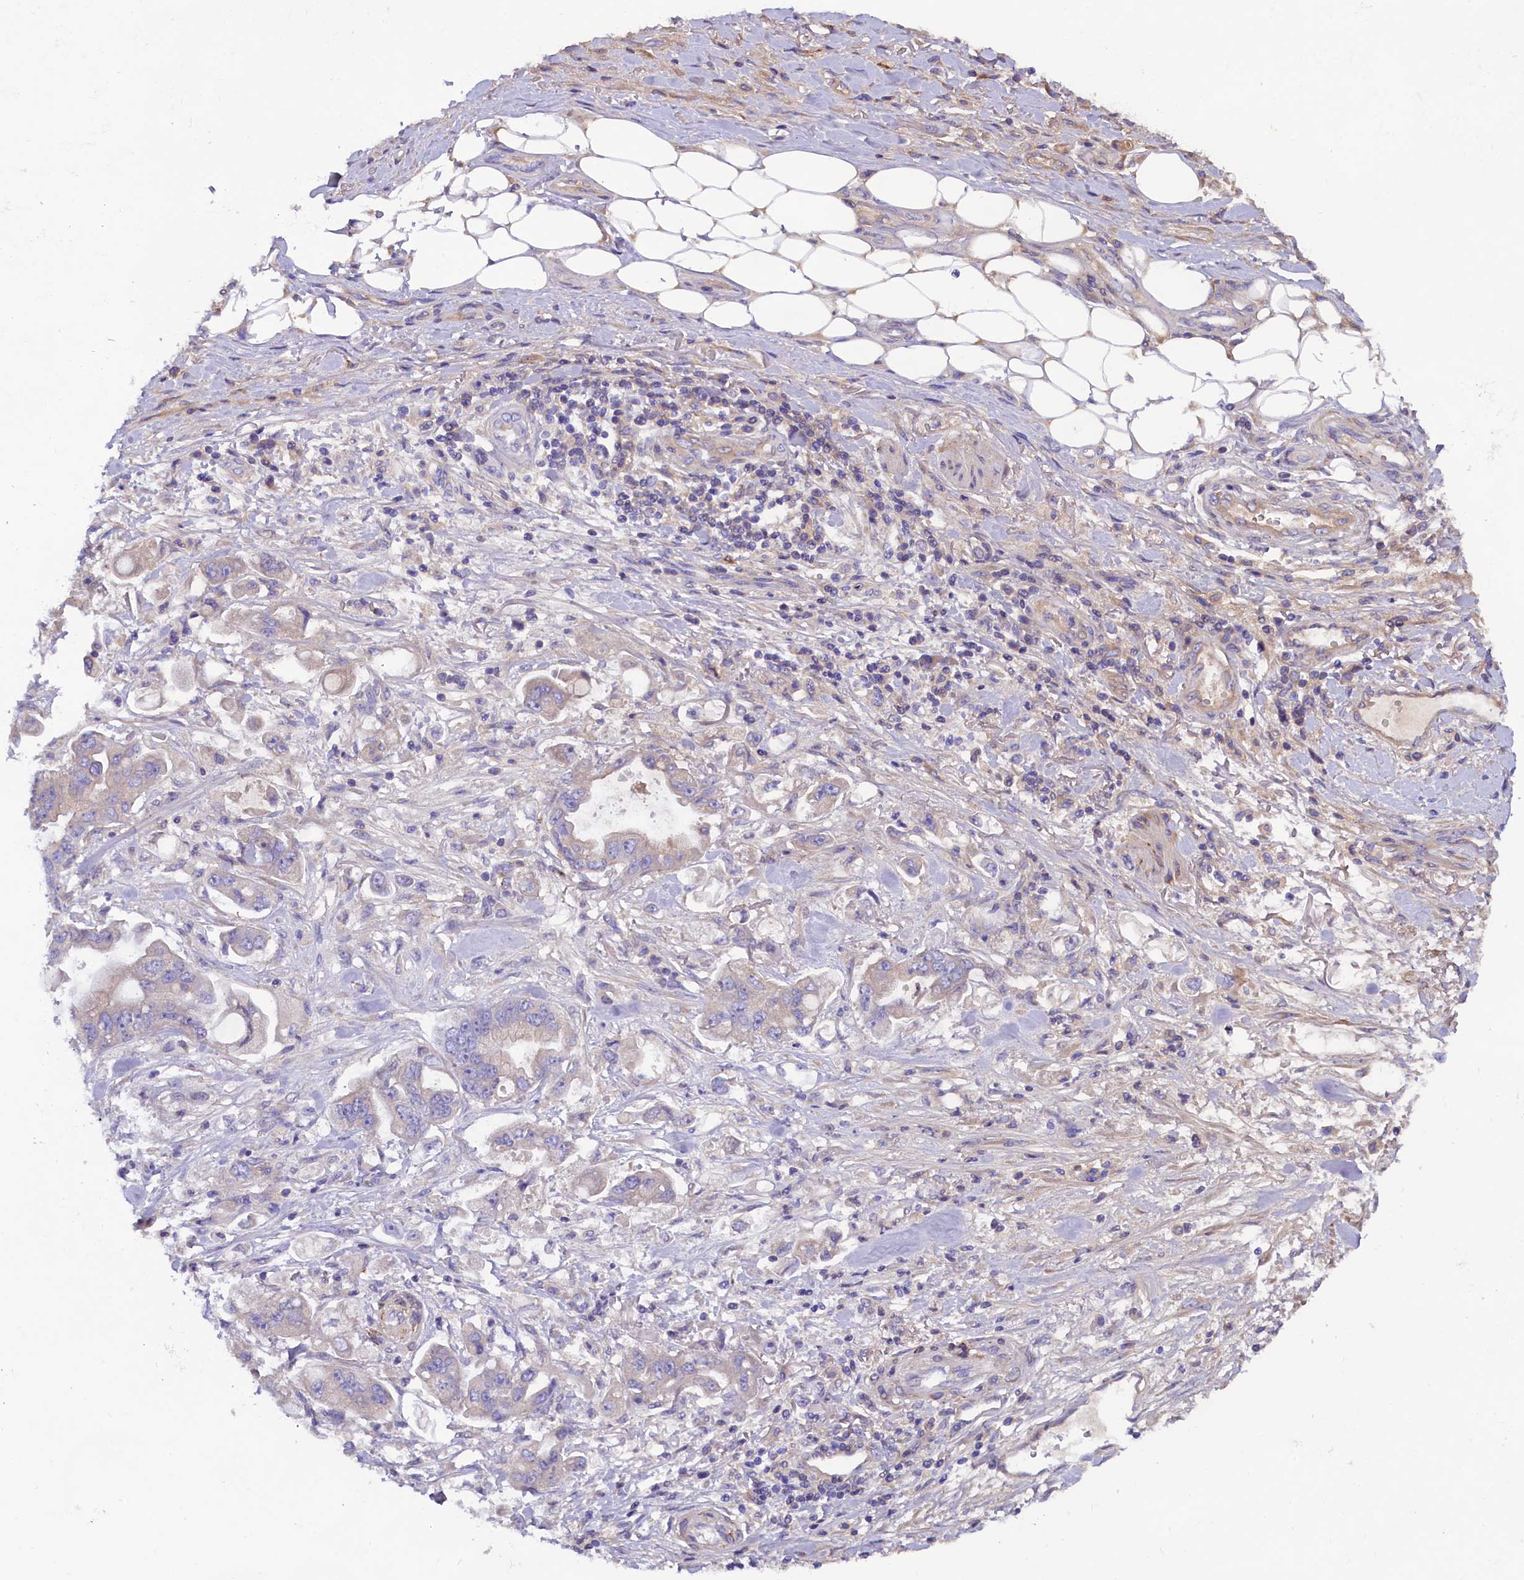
{"staining": {"intensity": "negative", "quantity": "none", "location": "none"}, "tissue": "stomach cancer", "cell_type": "Tumor cells", "image_type": "cancer", "snomed": [{"axis": "morphology", "description": "Adenocarcinoma, NOS"}, {"axis": "topography", "description": "Stomach"}], "caption": "Immunohistochemical staining of stomach cancer (adenocarcinoma) shows no significant staining in tumor cells.", "gene": "SOD3", "patient": {"sex": "male", "age": 62}}